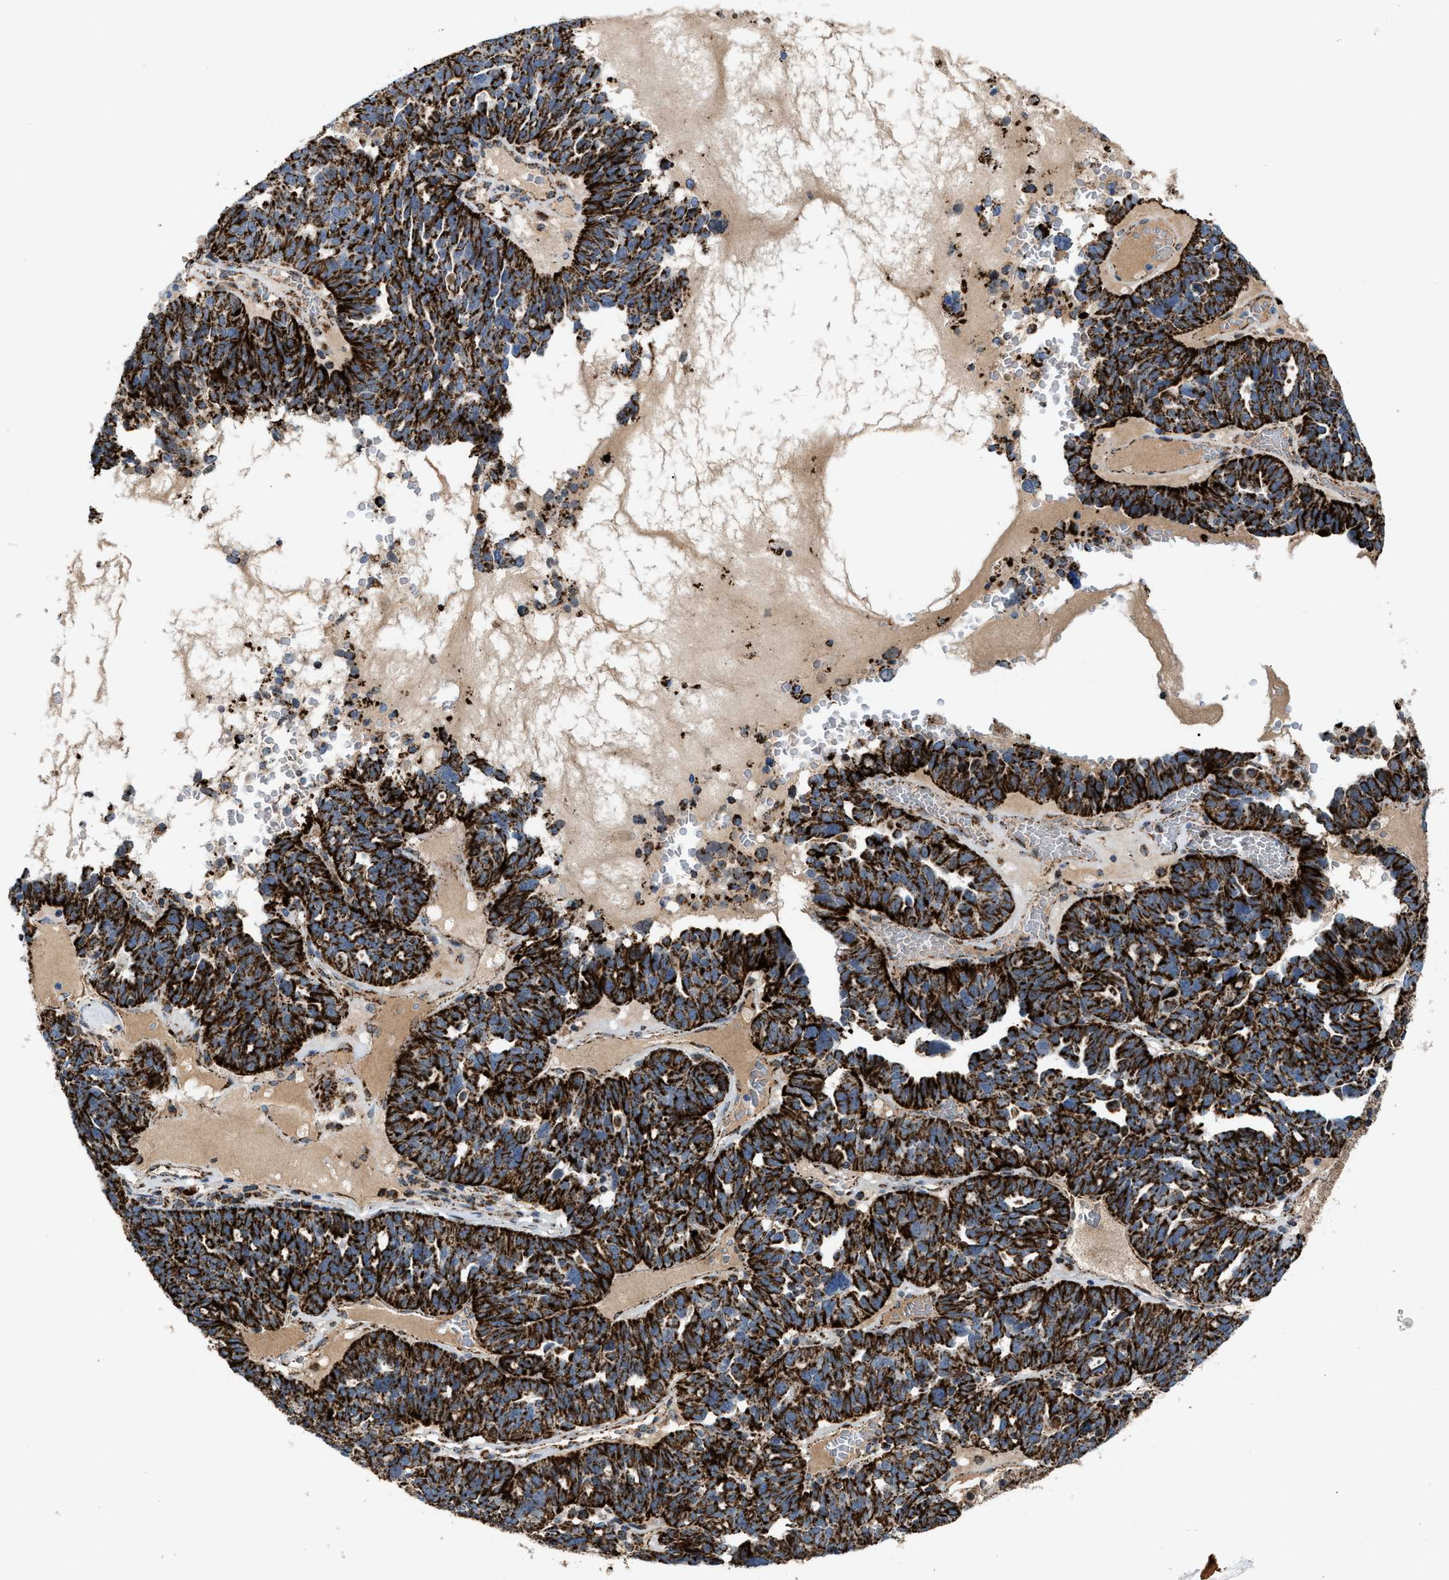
{"staining": {"intensity": "strong", "quantity": ">75%", "location": "cytoplasmic/membranous"}, "tissue": "ovarian cancer", "cell_type": "Tumor cells", "image_type": "cancer", "snomed": [{"axis": "morphology", "description": "Cystadenocarcinoma, serous, NOS"}, {"axis": "topography", "description": "Ovary"}], "caption": "Ovarian cancer stained with a brown dye reveals strong cytoplasmic/membranous positive expression in about >75% of tumor cells.", "gene": "PMPCA", "patient": {"sex": "female", "age": 59}}